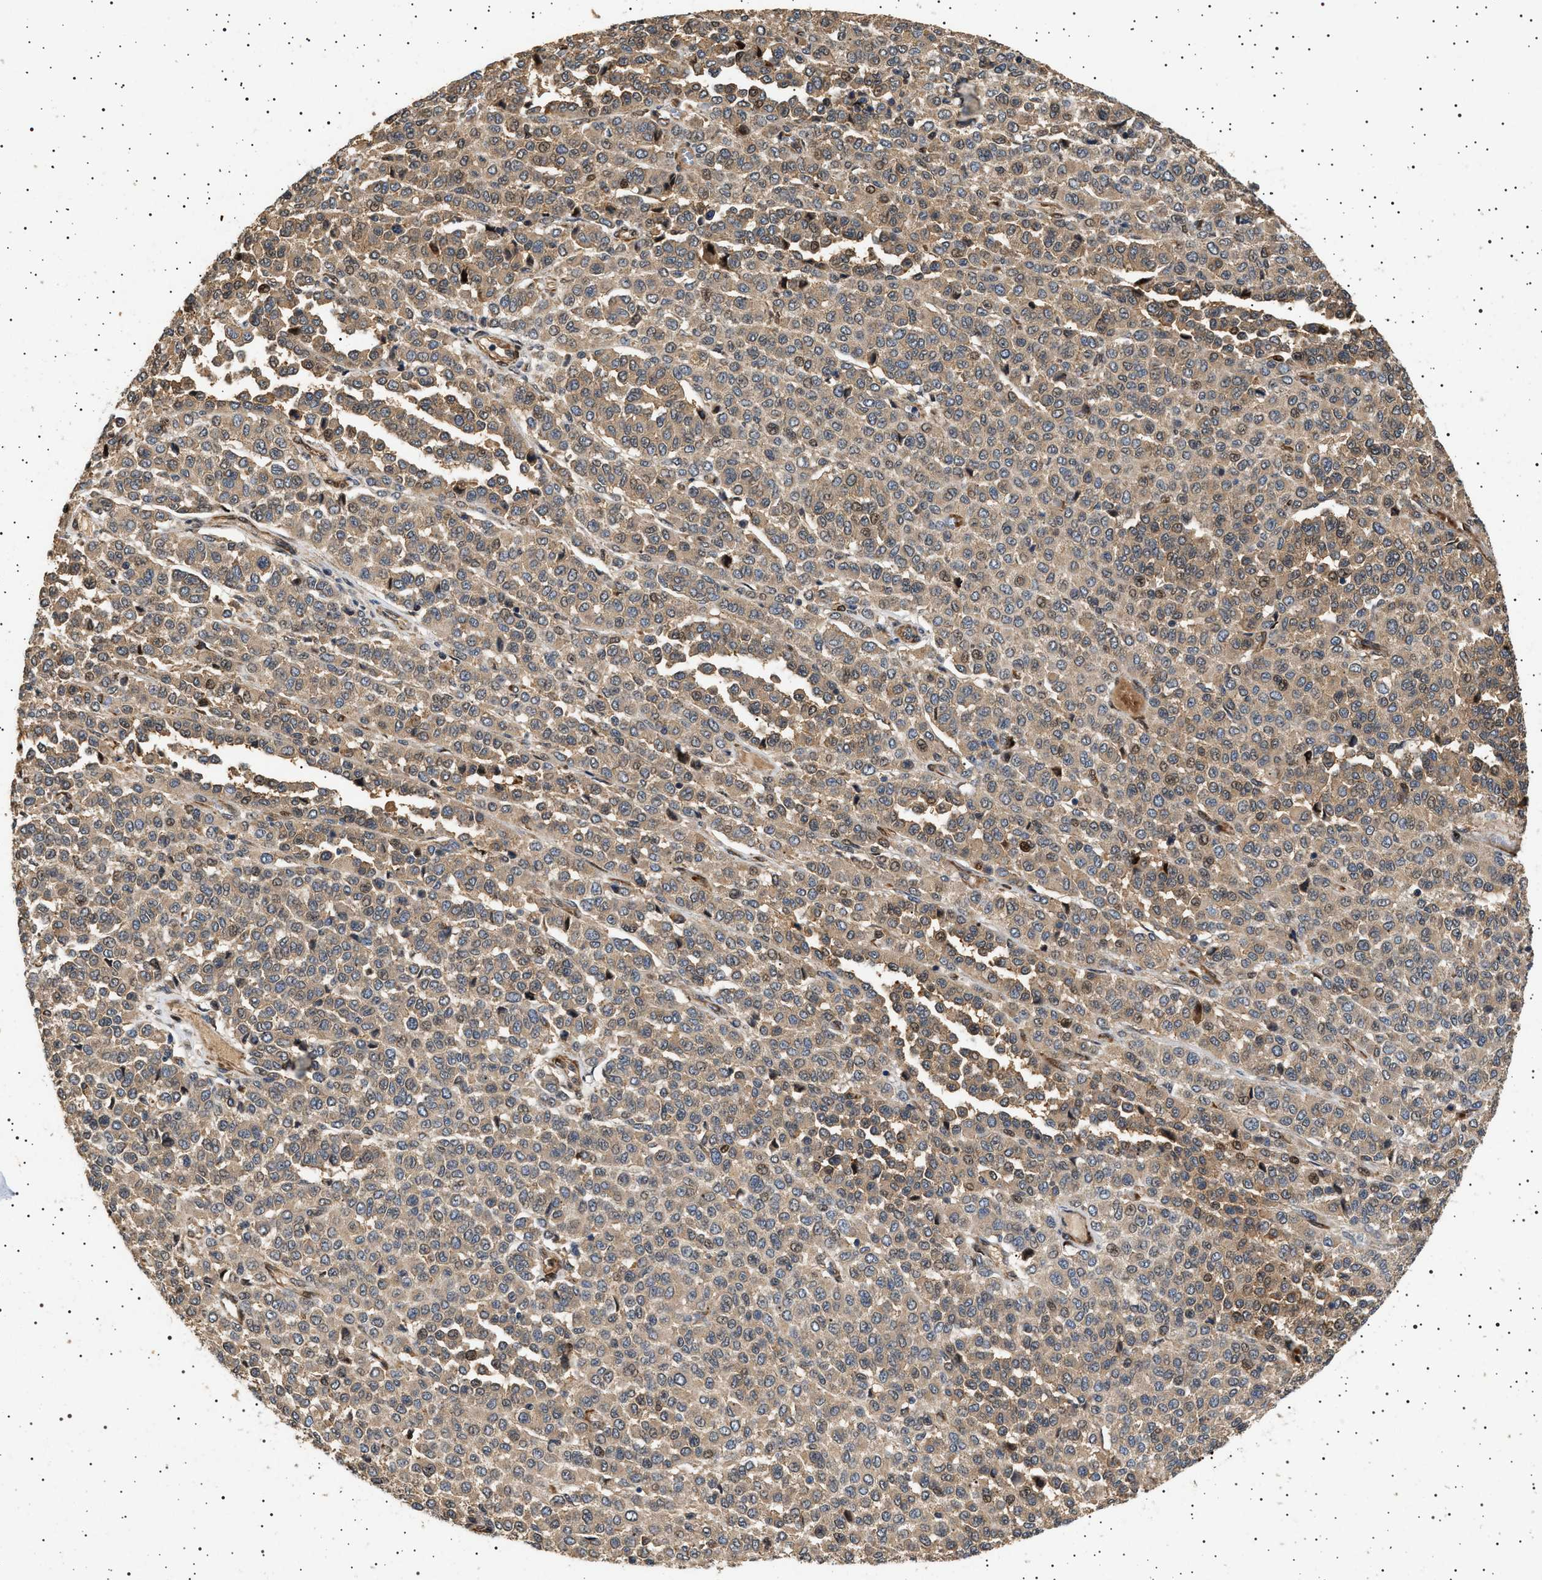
{"staining": {"intensity": "weak", "quantity": ">75%", "location": "cytoplasmic/membranous"}, "tissue": "melanoma", "cell_type": "Tumor cells", "image_type": "cancer", "snomed": [{"axis": "morphology", "description": "Malignant melanoma, Metastatic site"}, {"axis": "topography", "description": "Pancreas"}], "caption": "Immunohistochemistry image of neoplastic tissue: malignant melanoma (metastatic site) stained using immunohistochemistry exhibits low levels of weak protein expression localized specifically in the cytoplasmic/membranous of tumor cells, appearing as a cytoplasmic/membranous brown color.", "gene": "GUCY1B1", "patient": {"sex": "female", "age": 30}}